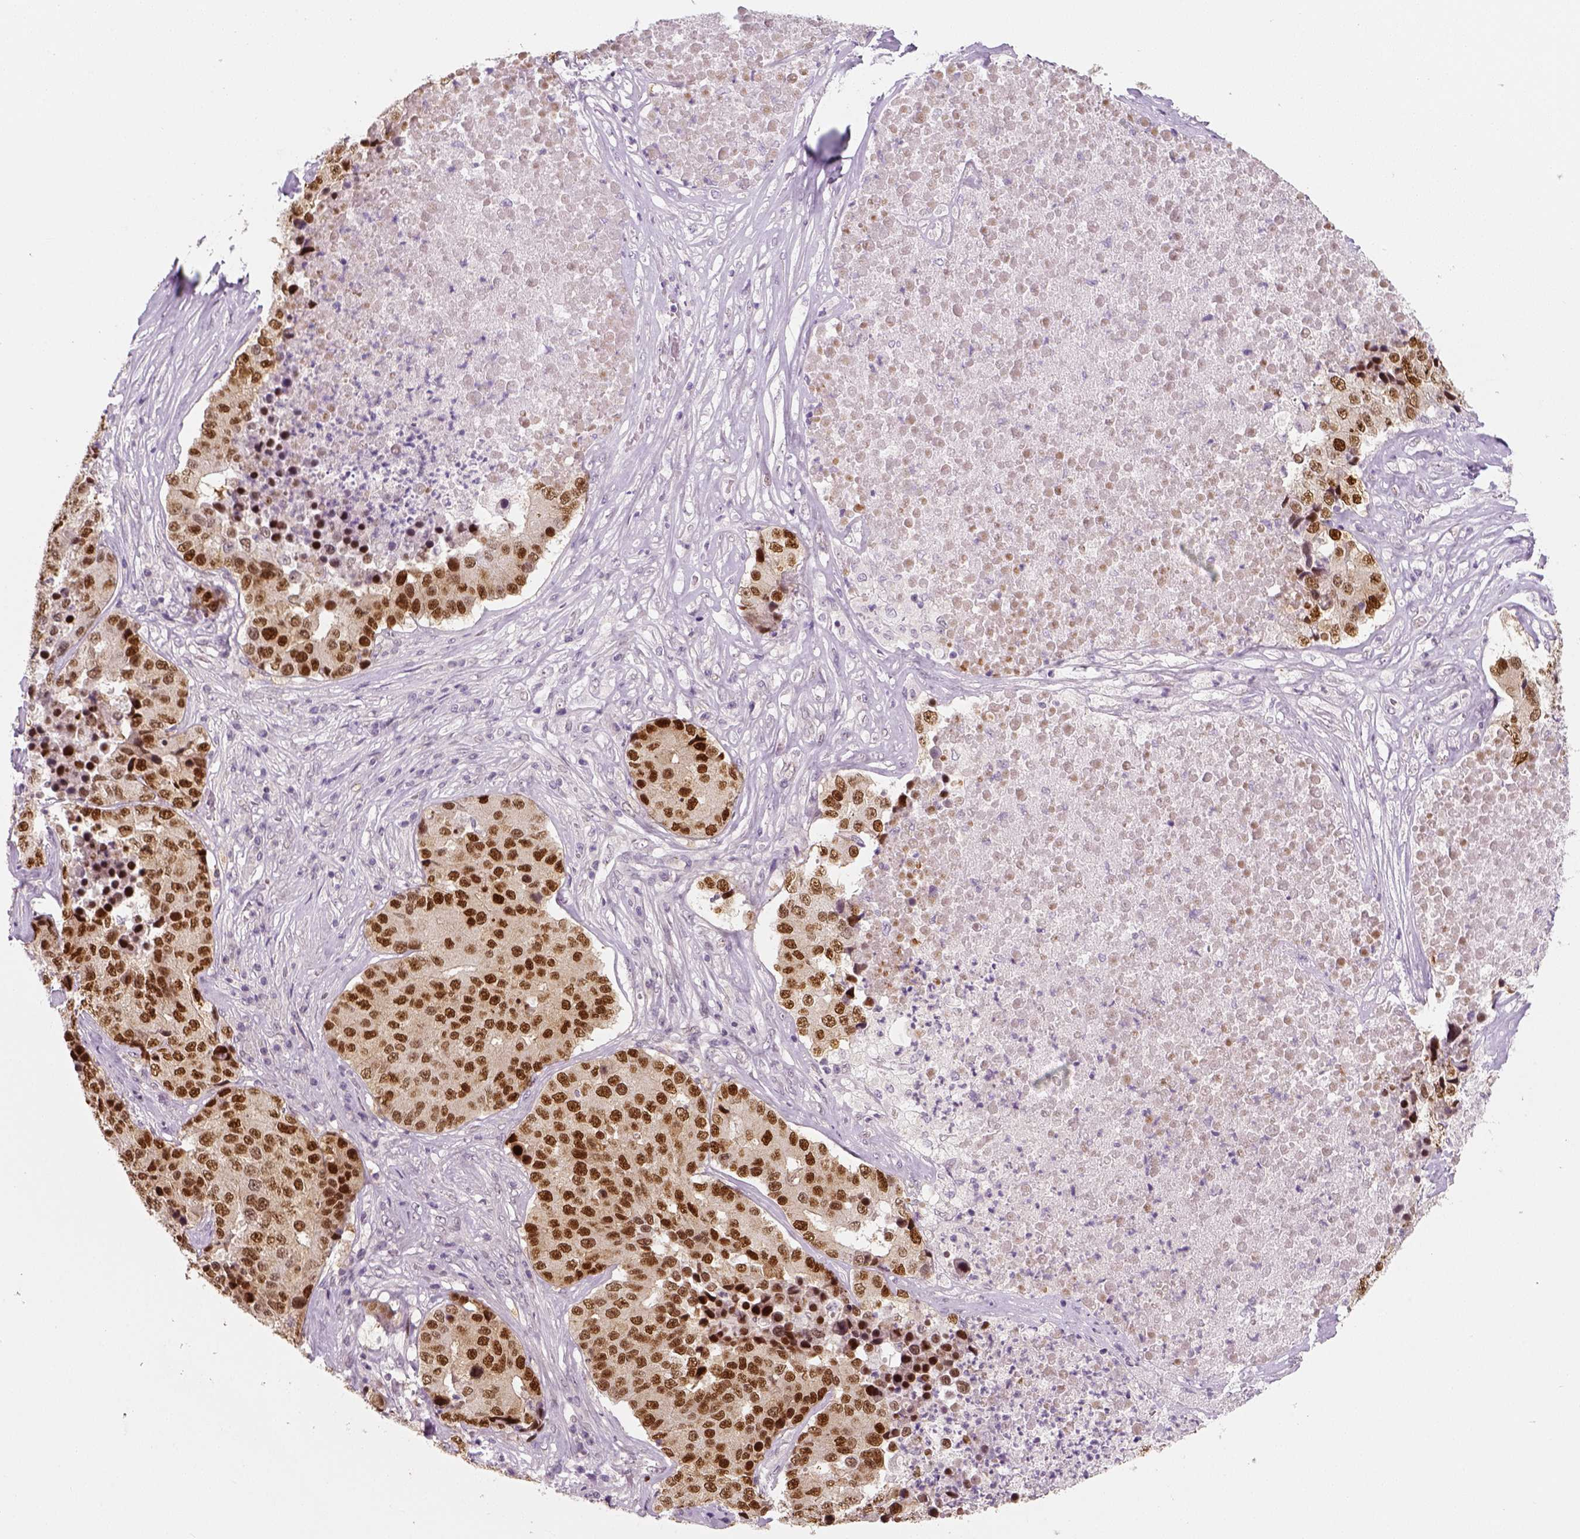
{"staining": {"intensity": "strong", "quantity": ">75%", "location": "nuclear"}, "tissue": "stomach cancer", "cell_type": "Tumor cells", "image_type": "cancer", "snomed": [{"axis": "morphology", "description": "Adenocarcinoma, NOS"}, {"axis": "topography", "description": "Stomach"}], "caption": "The immunohistochemical stain highlights strong nuclear positivity in tumor cells of adenocarcinoma (stomach) tissue. (DAB IHC, brown staining for protein, blue staining for nuclei).", "gene": "TP53", "patient": {"sex": "male", "age": 71}}